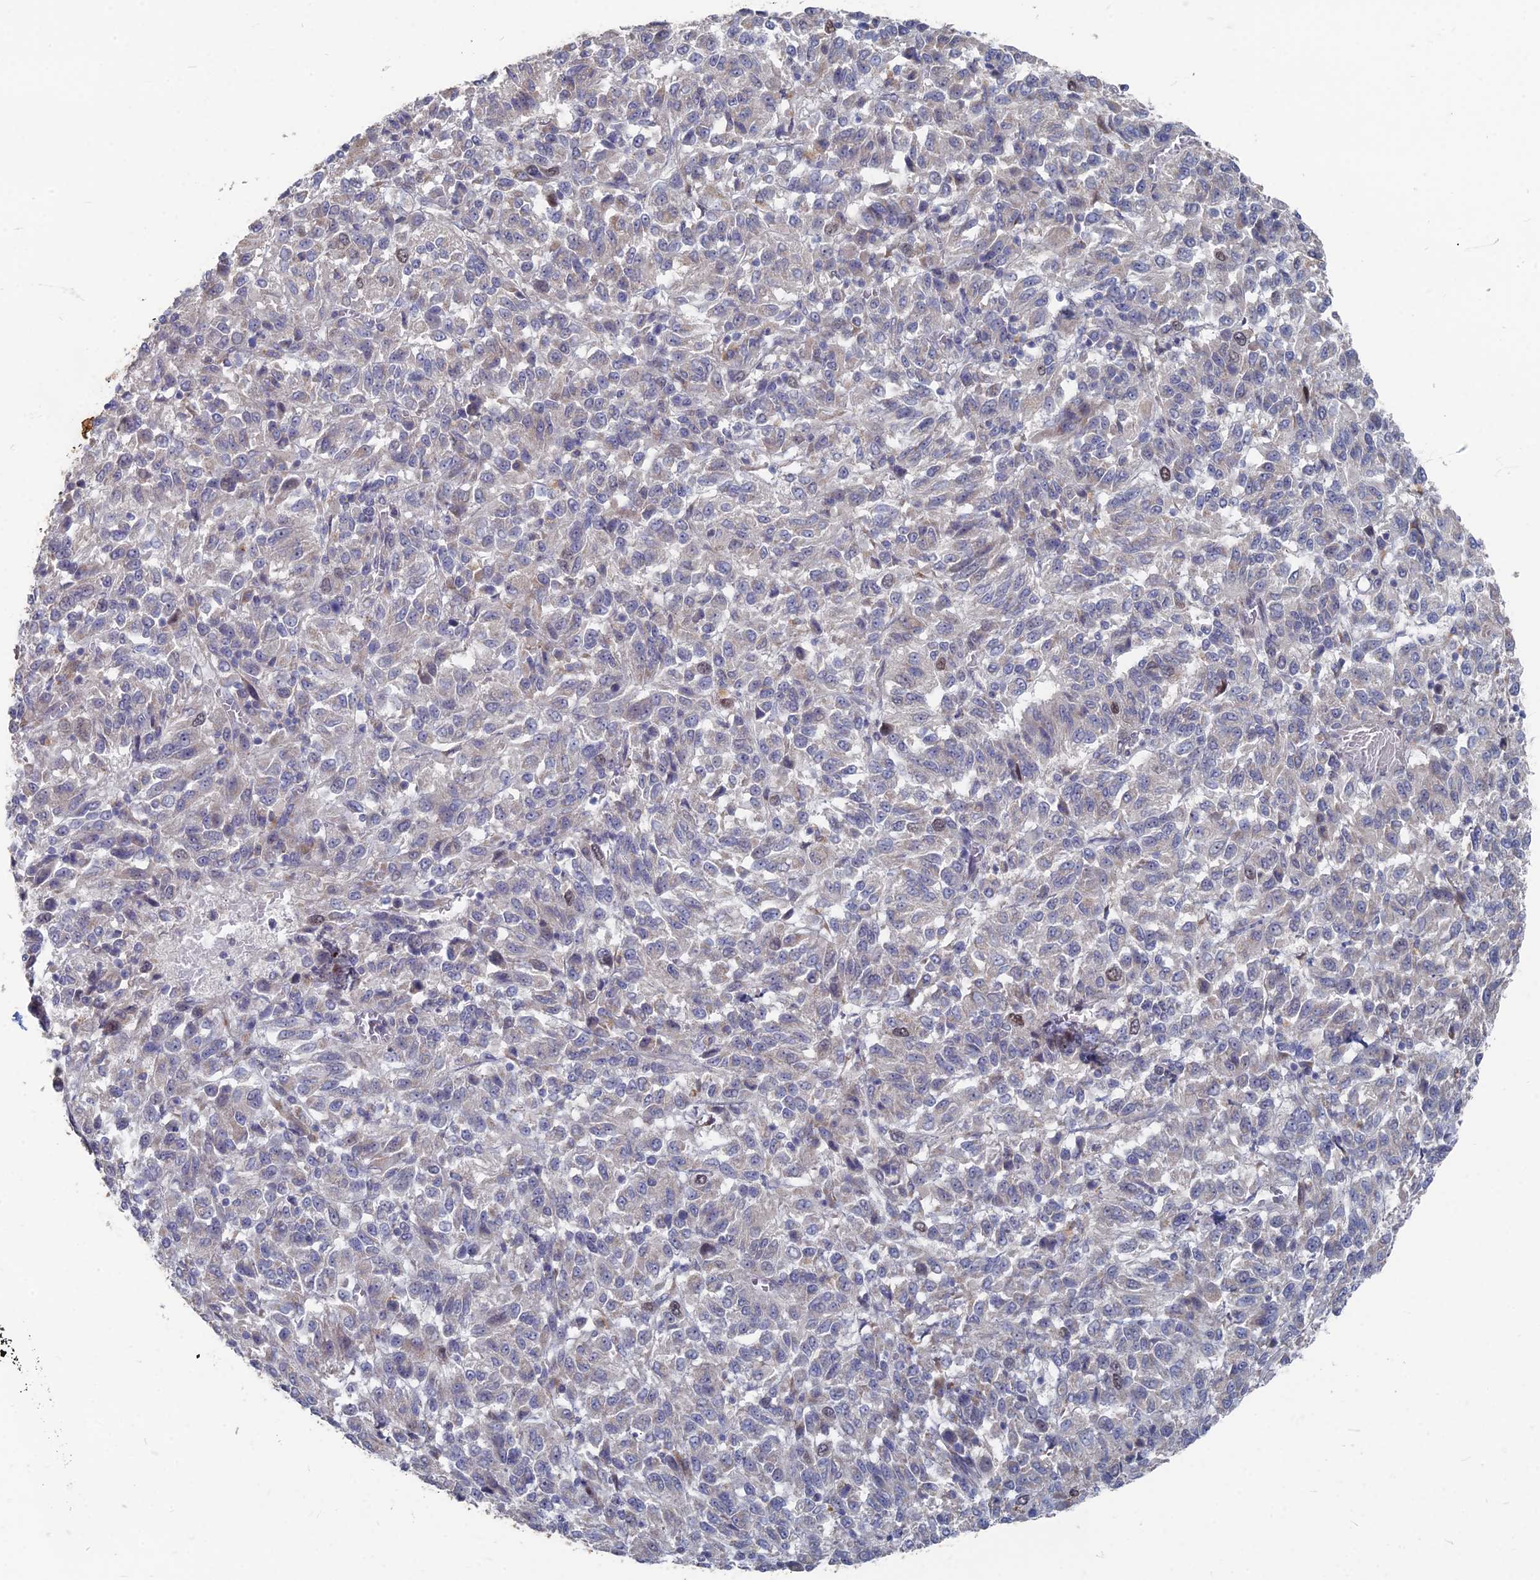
{"staining": {"intensity": "negative", "quantity": "none", "location": "none"}, "tissue": "melanoma", "cell_type": "Tumor cells", "image_type": "cancer", "snomed": [{"axis": "morphology", "description": "Malignant melanoma, Metastatic site"}, {"axis": "topography", "description": "Lung"}], "caption": "The photomicrograph exhibits no staining of tumor cells in melanoma.", "gene": "TMEM128", "patient": {"sex": "male", "age": 64}}